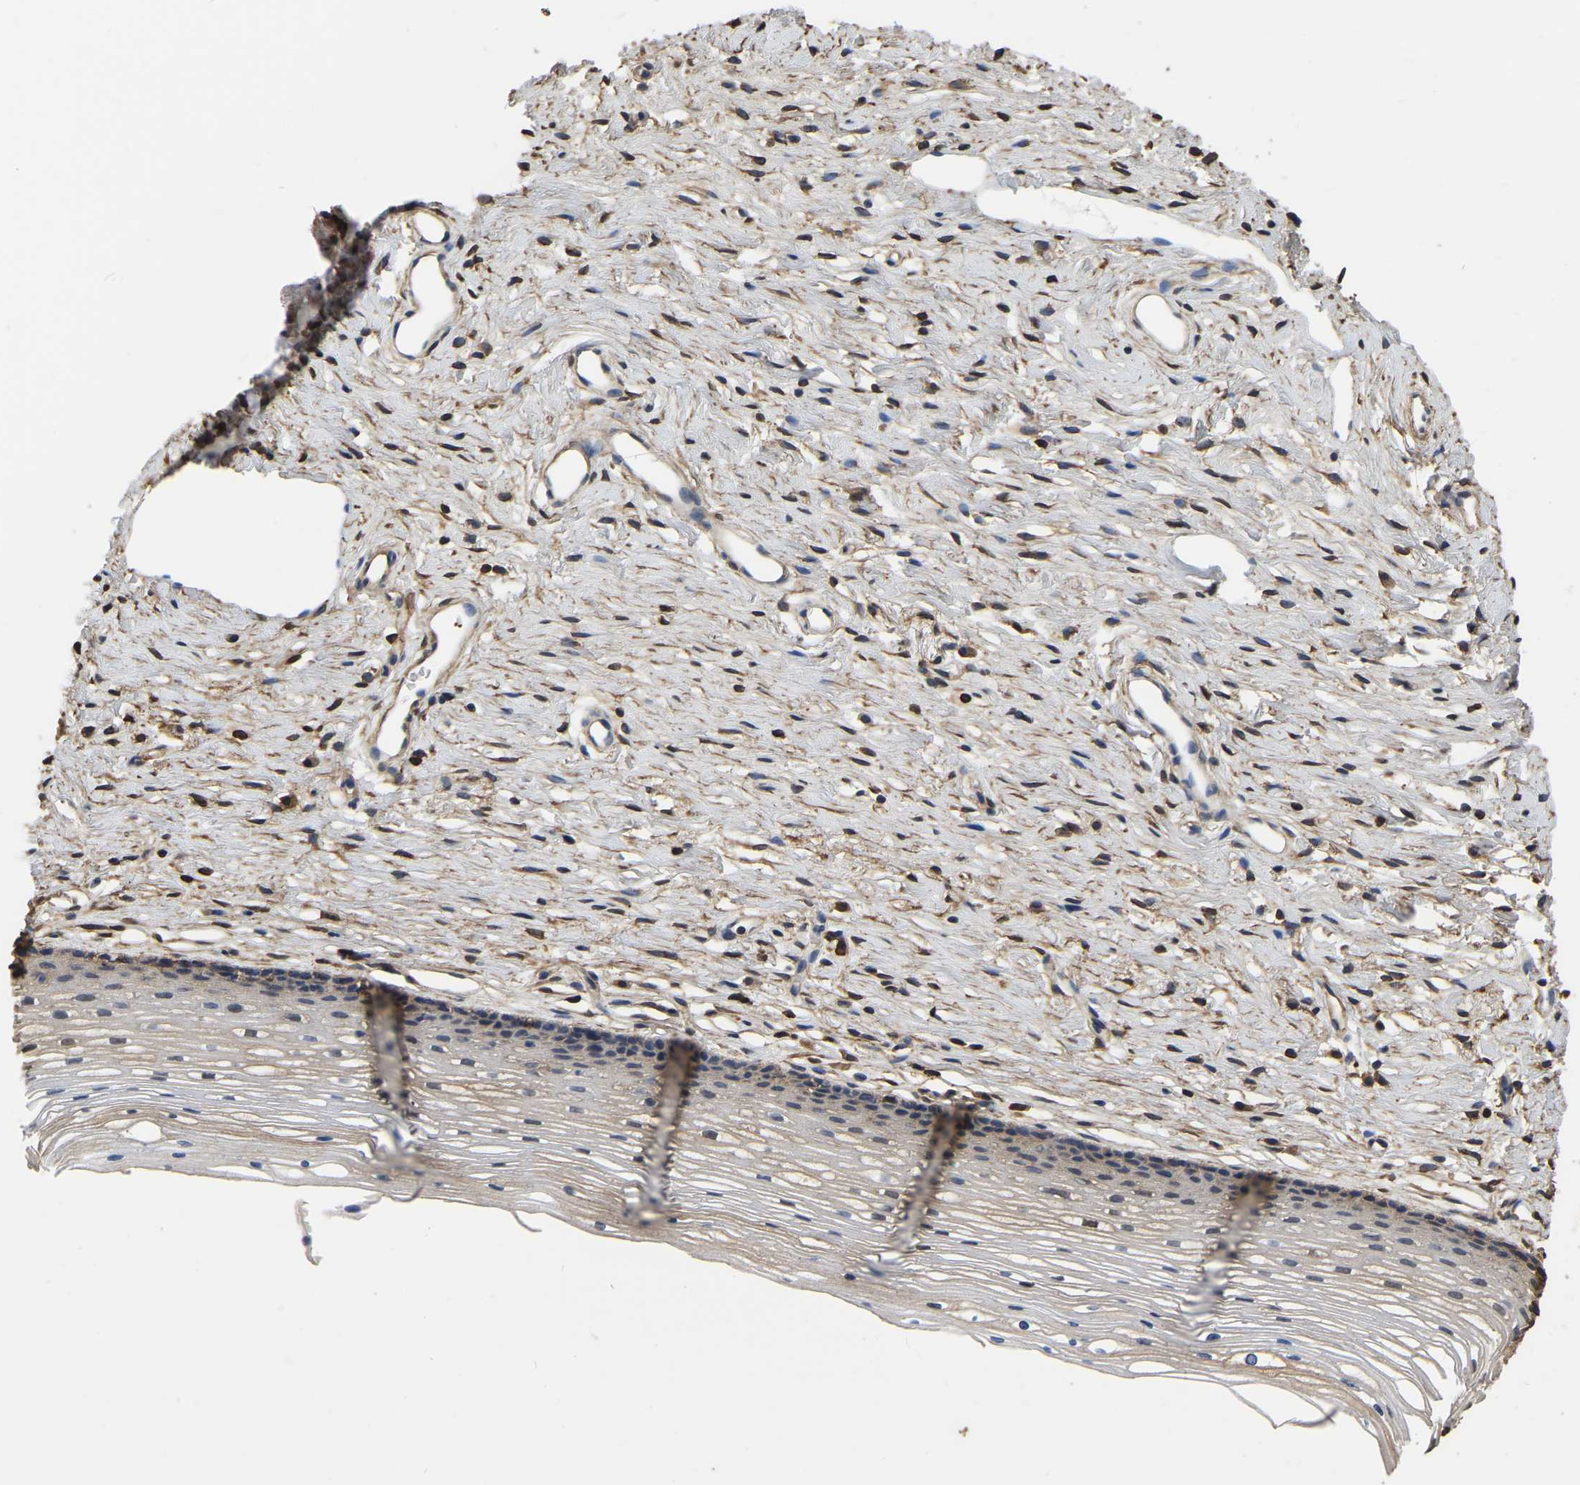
{"staining": {"intensity": "negative", "quantity": "none", "location": "none"}, "tissue": "cervix", "cell_type": "Glandular cells", "image_type": "normal", "snomed": [{"axis": "morphology", "description": "Normal tissue, NOS"}, {"axis": "topography", "description": "Cervix"}], "caption": "DAB (3,3'-diaminobenzidine) immunohistochemical staining of unremarkable human cervix exhibits no significant positivity in glandular cells.", "gene": "LDHB", "patient": {"sex": "female", "age": 77}}